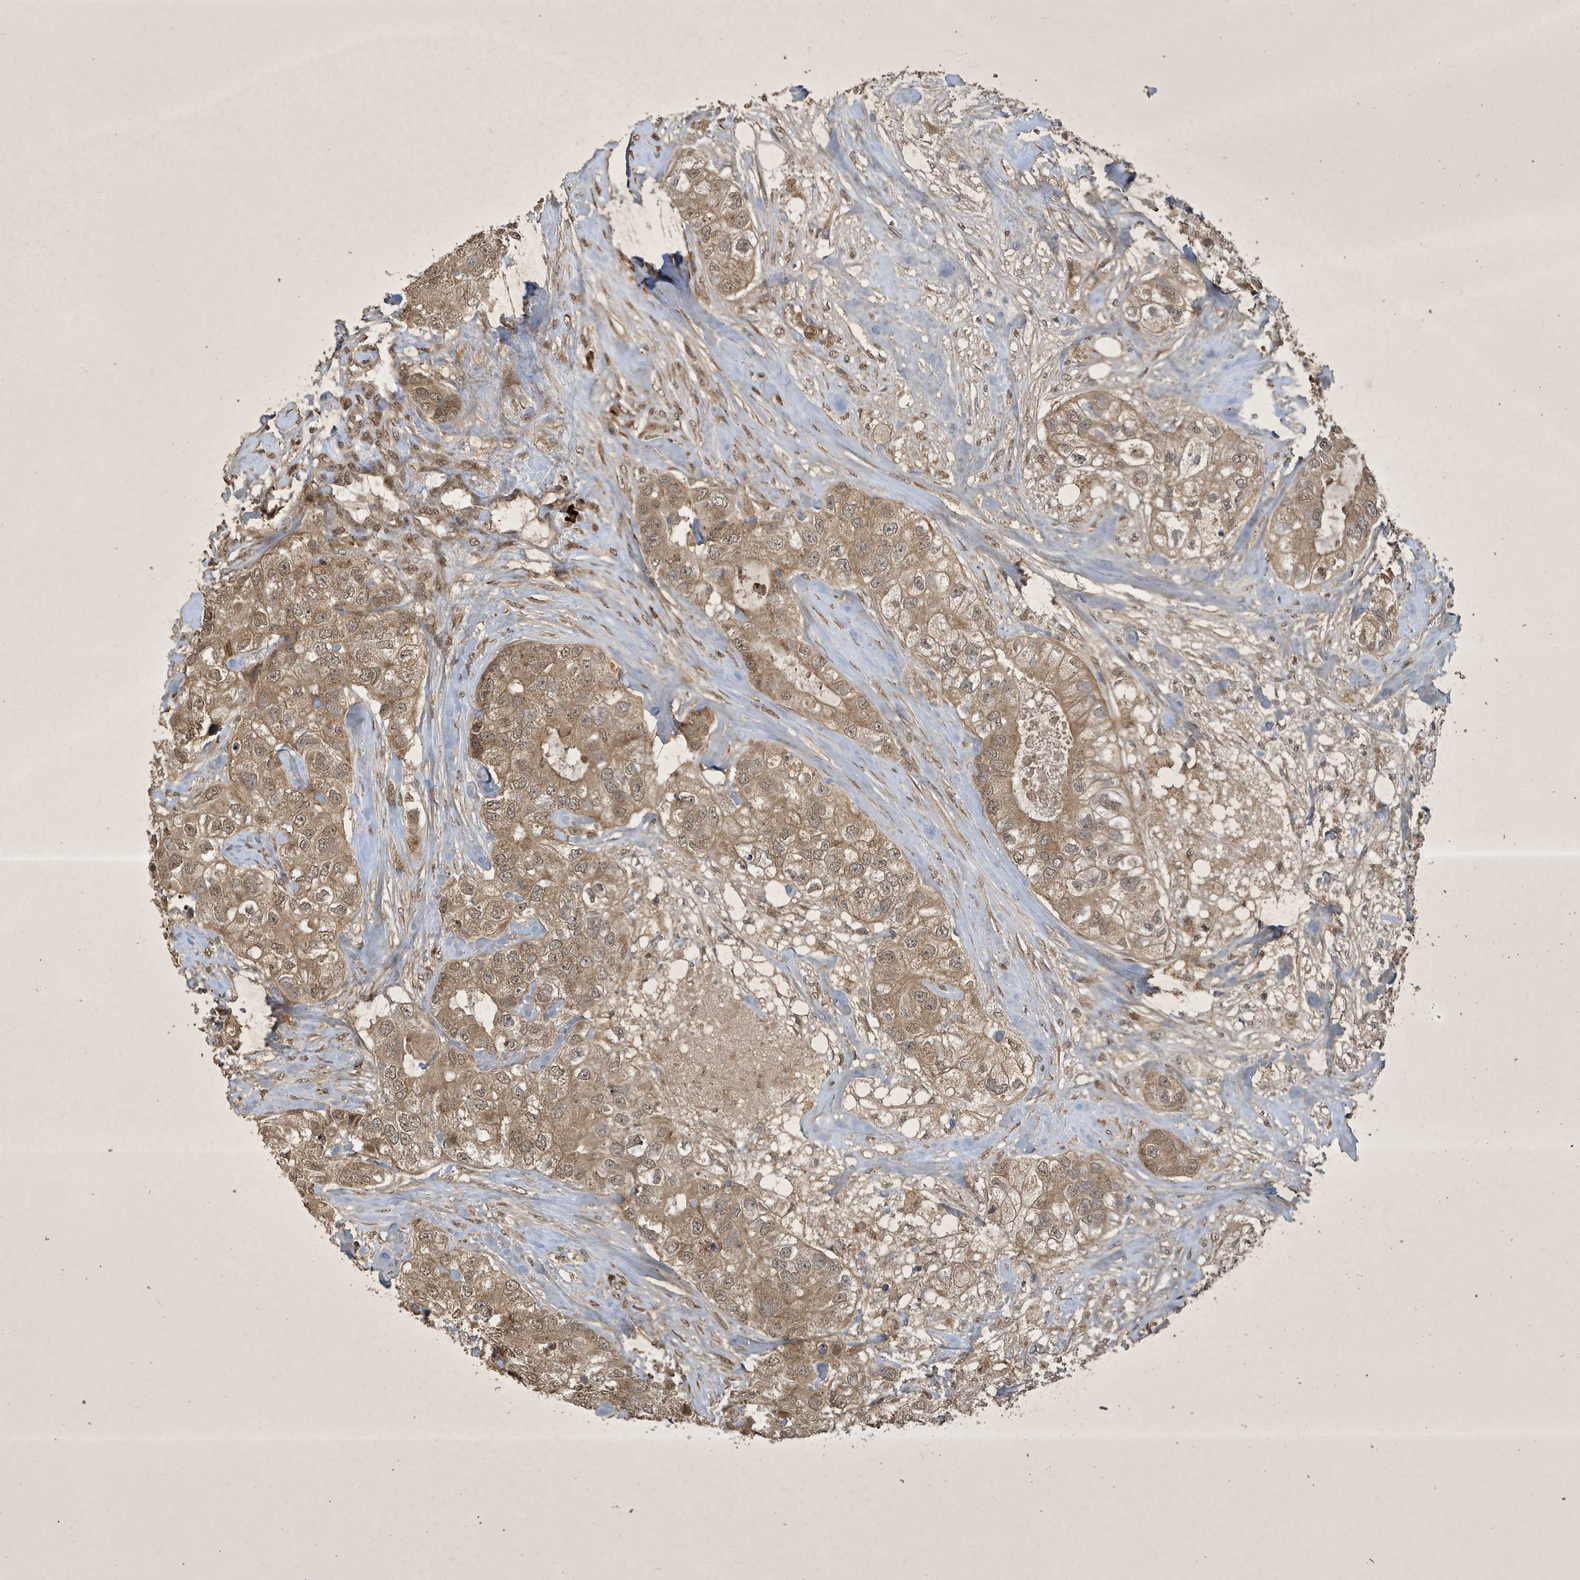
{"staining": {"intensity": "moderate", "quantity": ">75%", "location": "cytoplasmic/membranous,nuclear"}, "tissue": "breast cancer", "cell_type": "Tumor cells", "image_type": "cancer", "snomed": [{"axis": "morphology", "description": "Duct carcinoma"}, {"axis": "topography", "description": "Breast"}], "caption": "Protein expression analysis of intraductal carcinoma (breast) displays moderate cytoplasmic/membranous and nuclear staining in about >75% of tumor cells.", "gene": "STX10", "patient": {"sex": "female", "age": 62}}